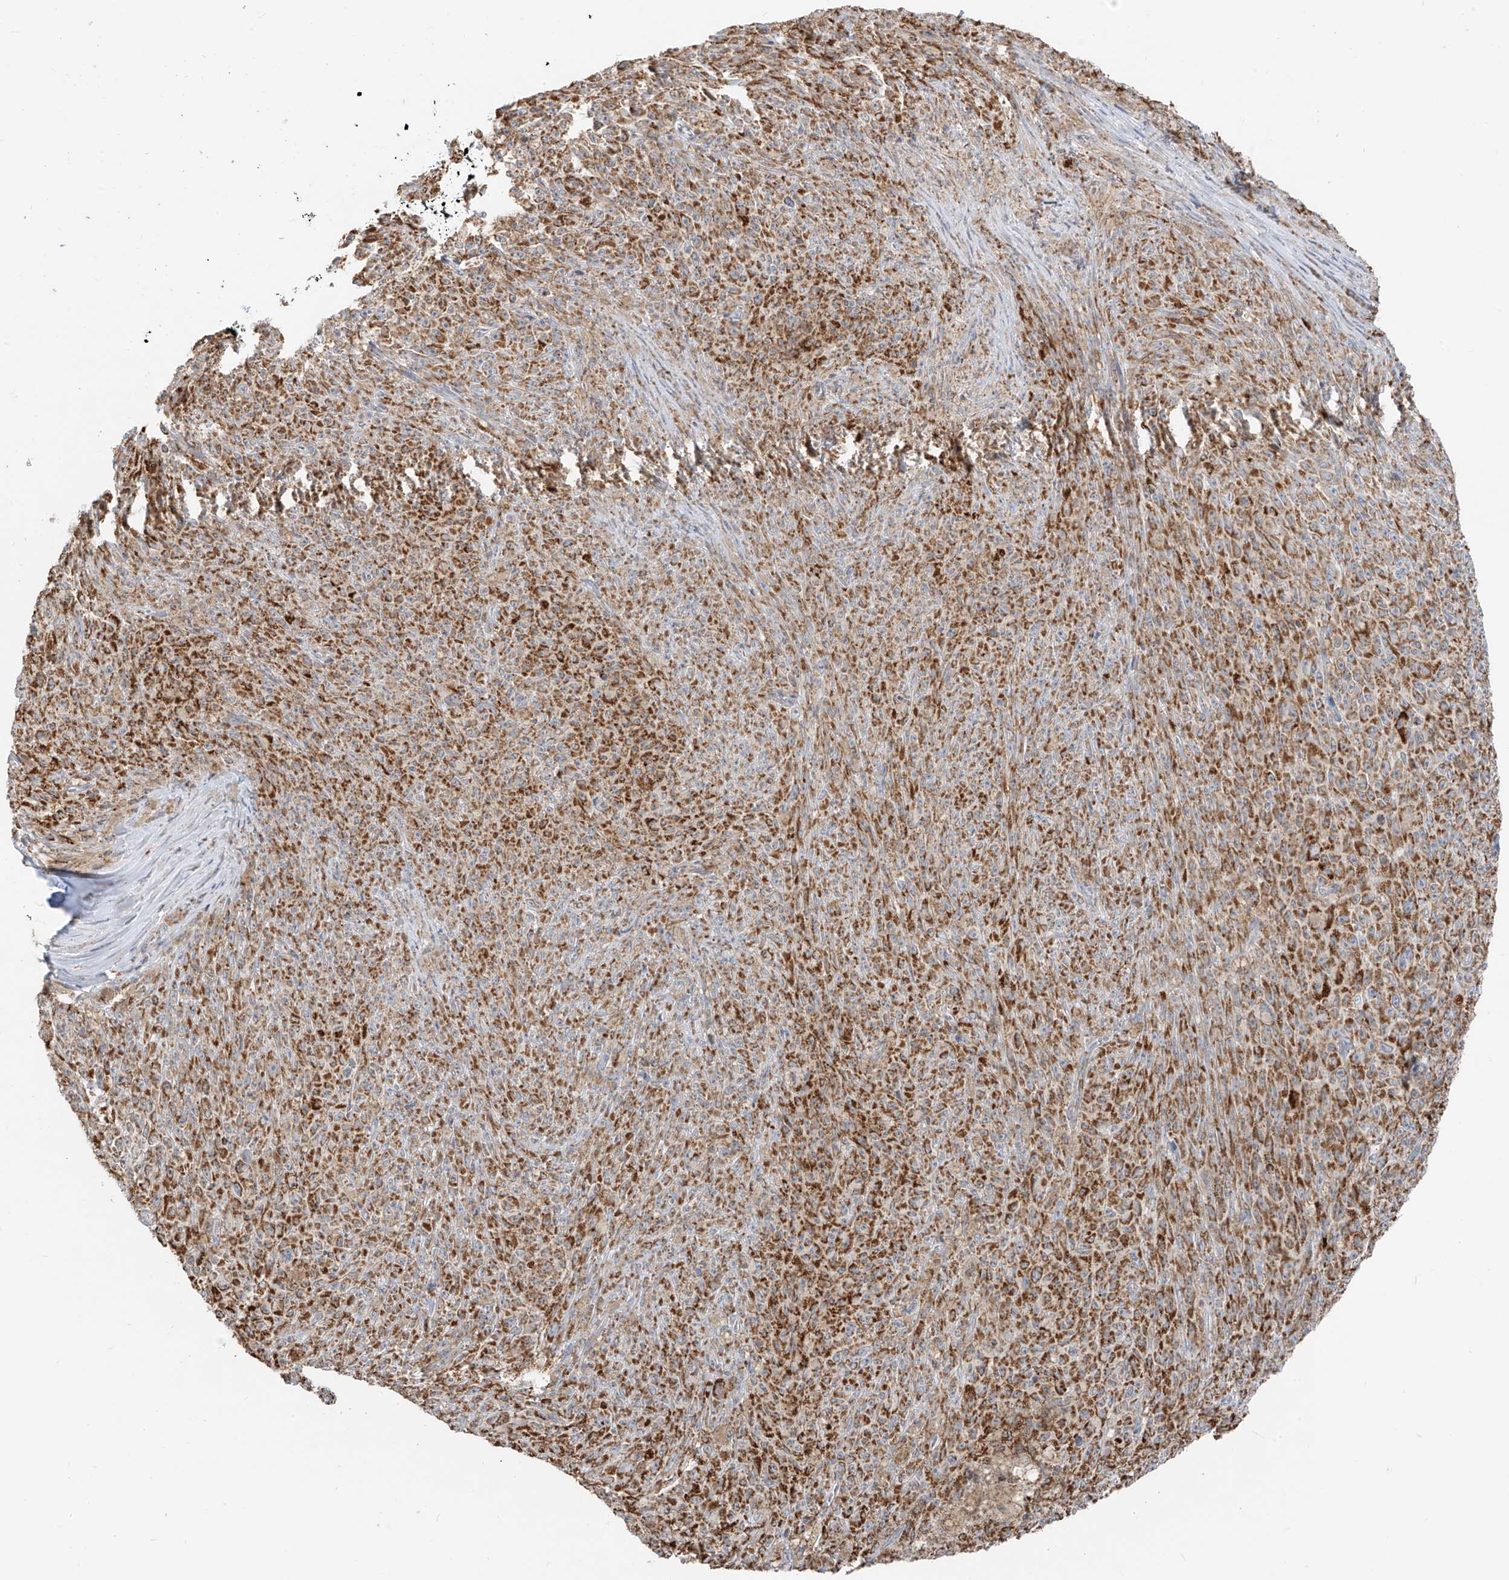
{"staining": {"intensity": "moderate", "quantity": ">75%", "location": "cytoplasmic/membranous"}, "tissue": "melanoma", "cell_type": "Tumor cells", "image_type": "cancer", "snomed": [{"axis": "morphology", "description": "Malignant melanoma, NOS"}, {"axis": "topography", "description": "Skin"}], "caption": "Protein expression analysis of human malignant melanoma reveals moderate cytoplasmic/membranous positivity in about >75% of tumor cells. Nuclei are stained in blue.", "gene": "ETHE1", "patient": {"sex": "female", "age": 82}}